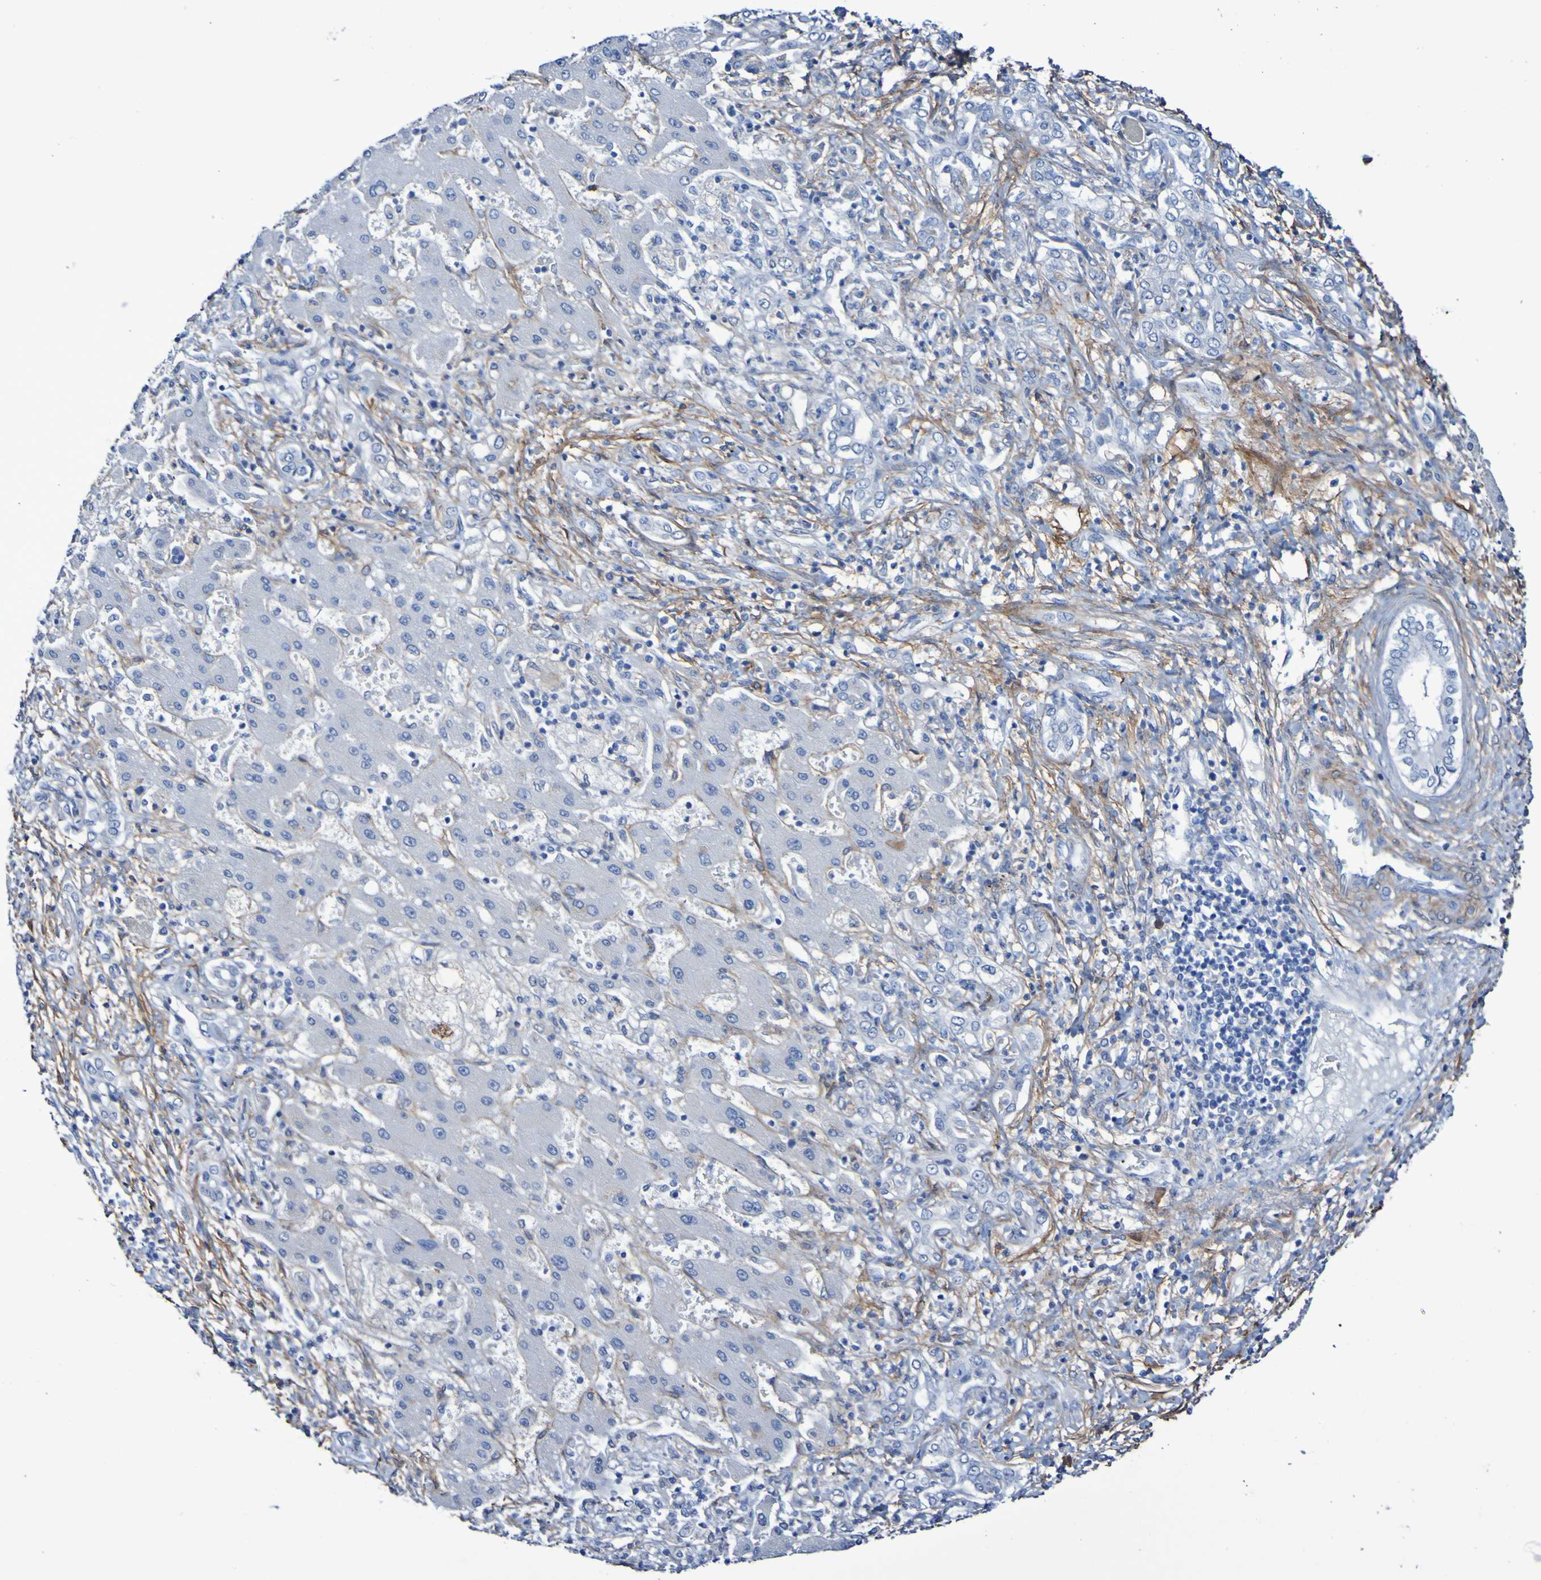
{"staining": {"intensity": "negative", "quantity": "none", "location": "none"}, "tissue": "liver cancer", "cell_type": "Tumor cells", "image_type": "cancer", "snomed": [{"axis": "morphology", "description": "Cholangiocarcinoma"}, {"axis": "topography", "description": "Liver"}], "caption": "A high-resolution photomicrograph shows immunohistochemistry staining of liver cancer, which demonstrates no significant staining in tumor cells.", "gene": "SGCB", "patient": {"sex": "male", "age": 50}}